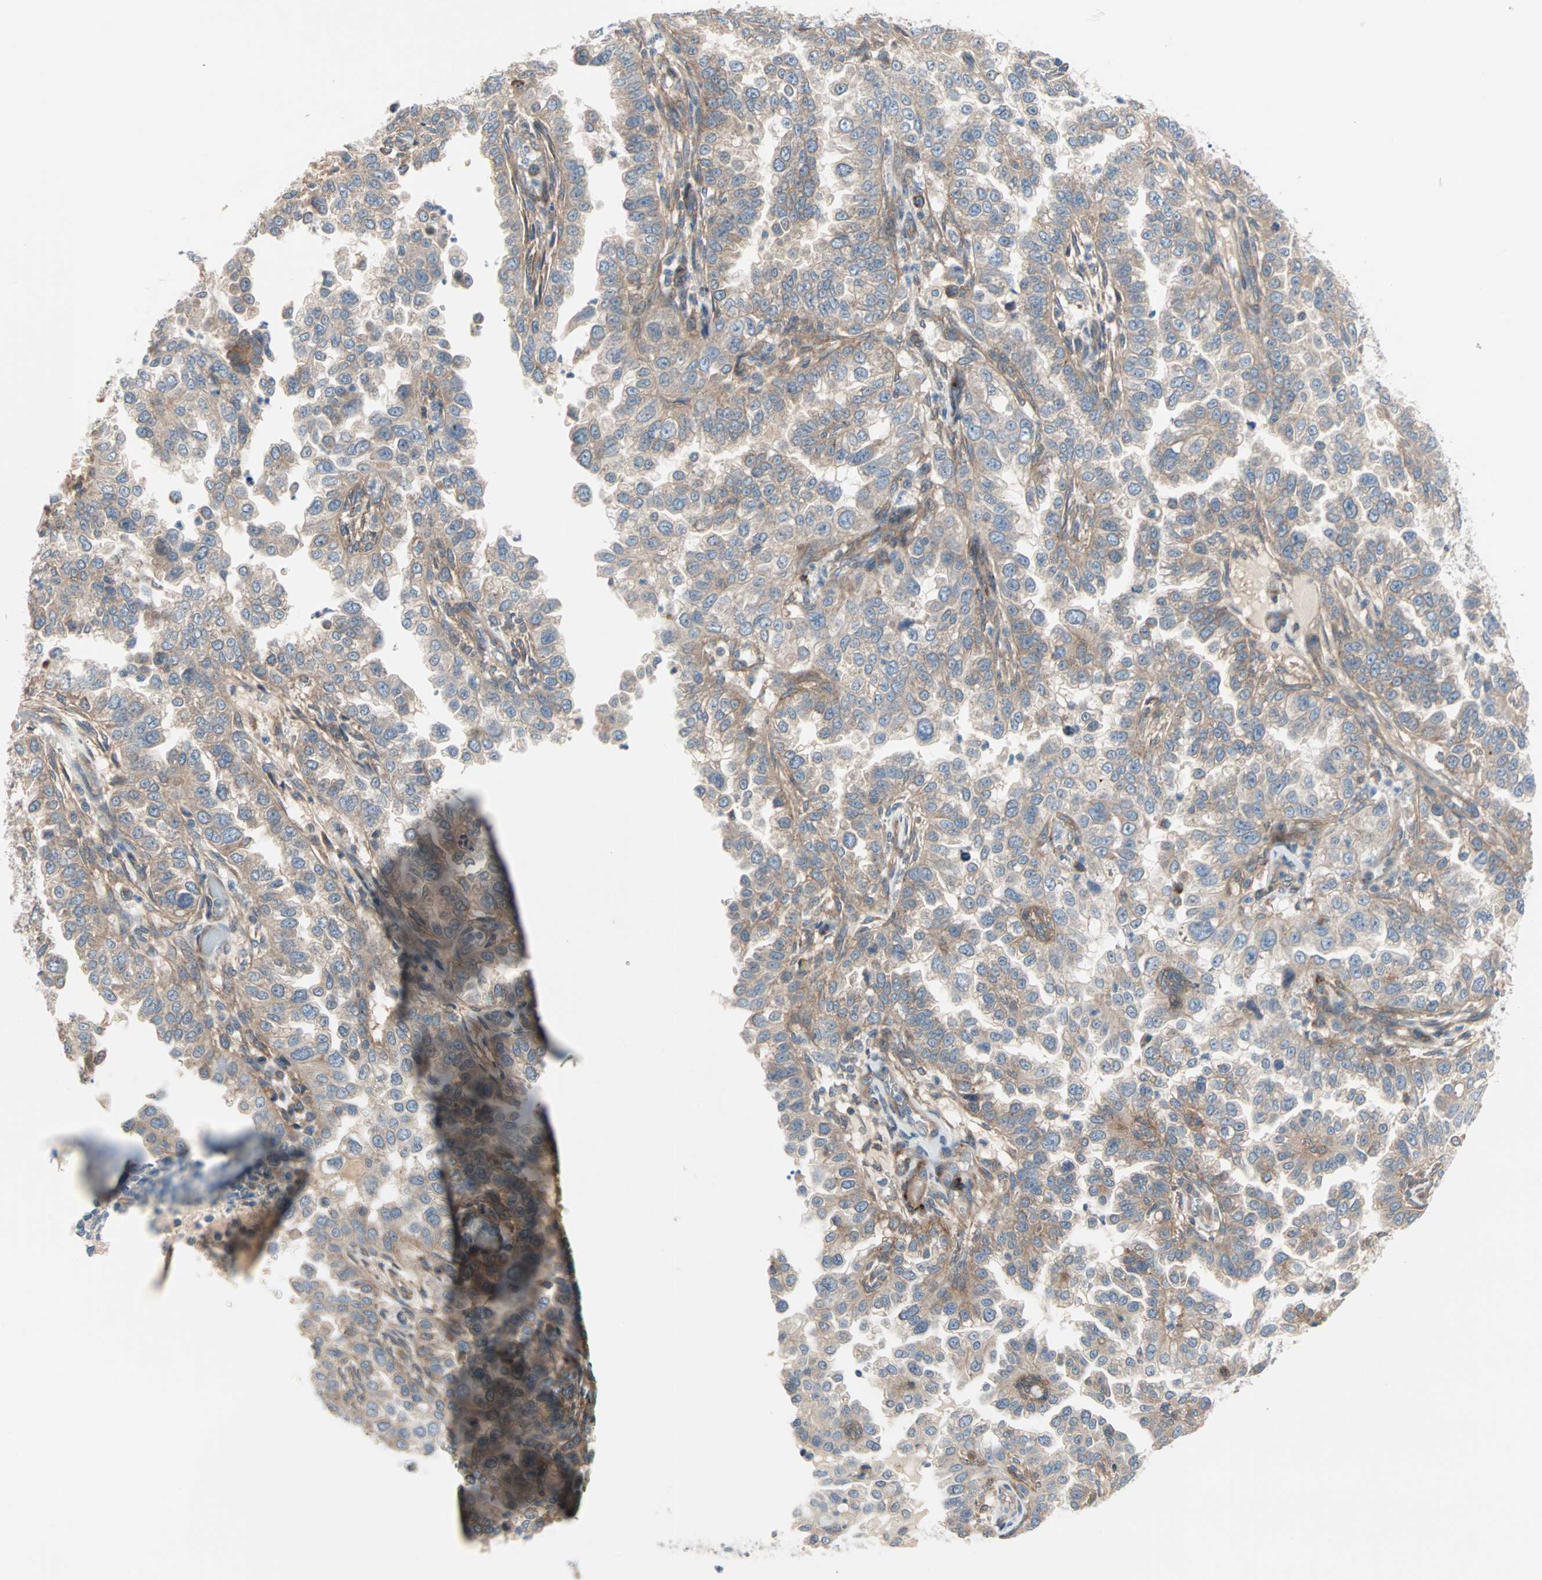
{"staining": {"intensity": "moderate", "quantity": "25%-75%", "location": "cytoplasmic/membranous"}, "tissue": "endometrial cancer", "cell_type": "Tumor cells", "image_type": "cancer", "snomed": [{"axis": "morphology", "description": "Adenocarcinoma, NOS"}, {"axis": "topography", "description": "Endometrium"}], "caption": "A high-resolution image shows immunohistochemistry (IHC) staining of adenocarcinoma (endometrial), which displays moderate cytoplasmic/membranous positivity in approximately 25%-75% of tumor cells. Nuclei are stained in blue.", "gene": "PDE8A", "patient": {"sex": "female", "age": 85}}